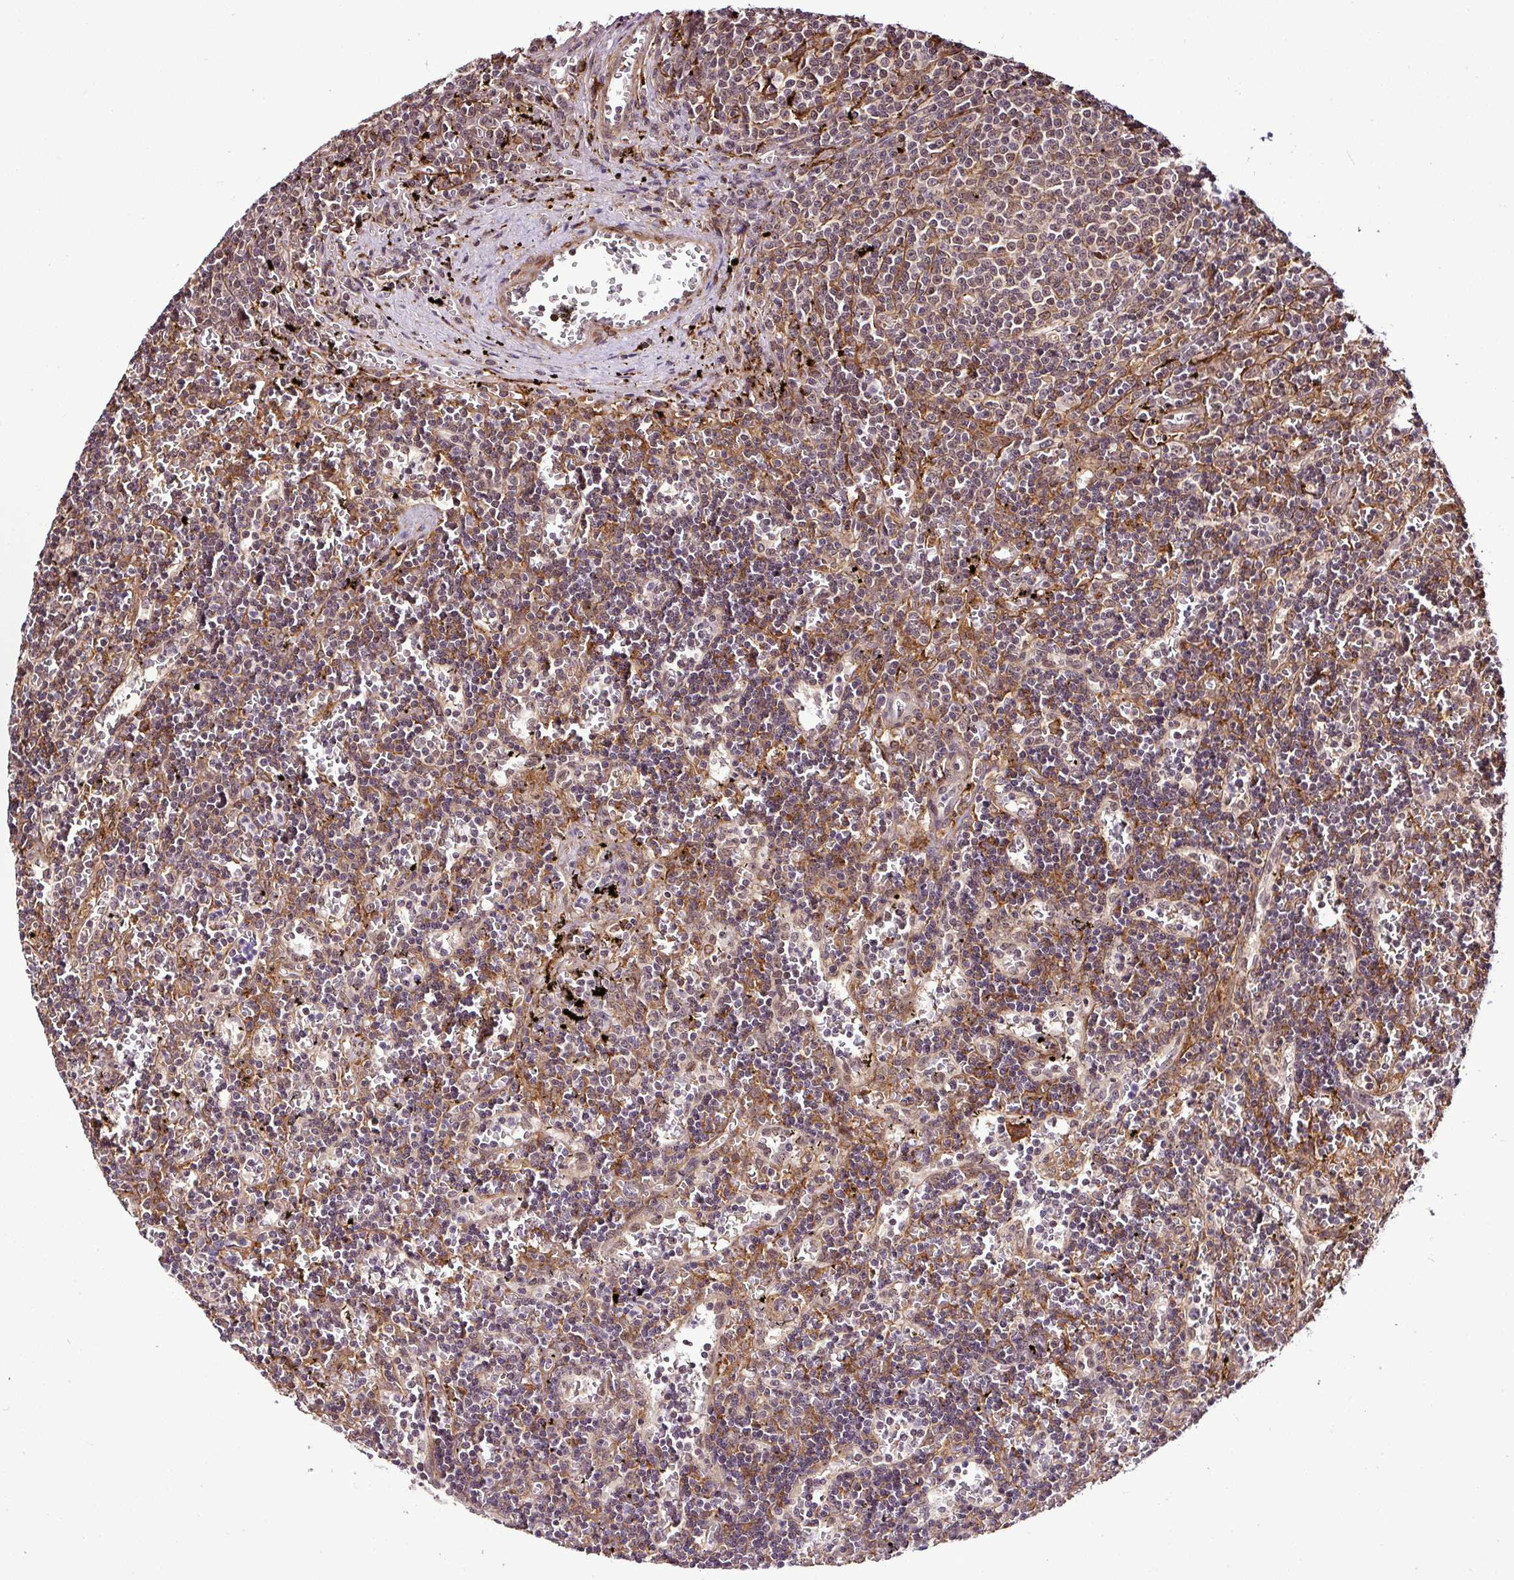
{"staining": {"intensity": "negative", "quantity": "none", "location": "none"}, "tissue": "lymphoma", "cell_type": "Tumor cells", "image_type": "cancer", "snomed": [{"axis": "morphology", "description": "Malignant lymphoma, non-Hodgkin's type, Low grade"}, {"axis": "topography", "description": "Spleen"}], "caption": "Immunohistochemical staining of human low-grade malignant lymphoma, non-Hodgkin's type exhibits no significant expression in tumor cells. Brightfield microscopy of immunohistochemistry stained with DAB (3,3'-diaminobenzidine) (brown) and hematoxylin (blue), captured at high magnification.", "gene": "FAM153A", "patient": {"sex": "male", "age": 60}}